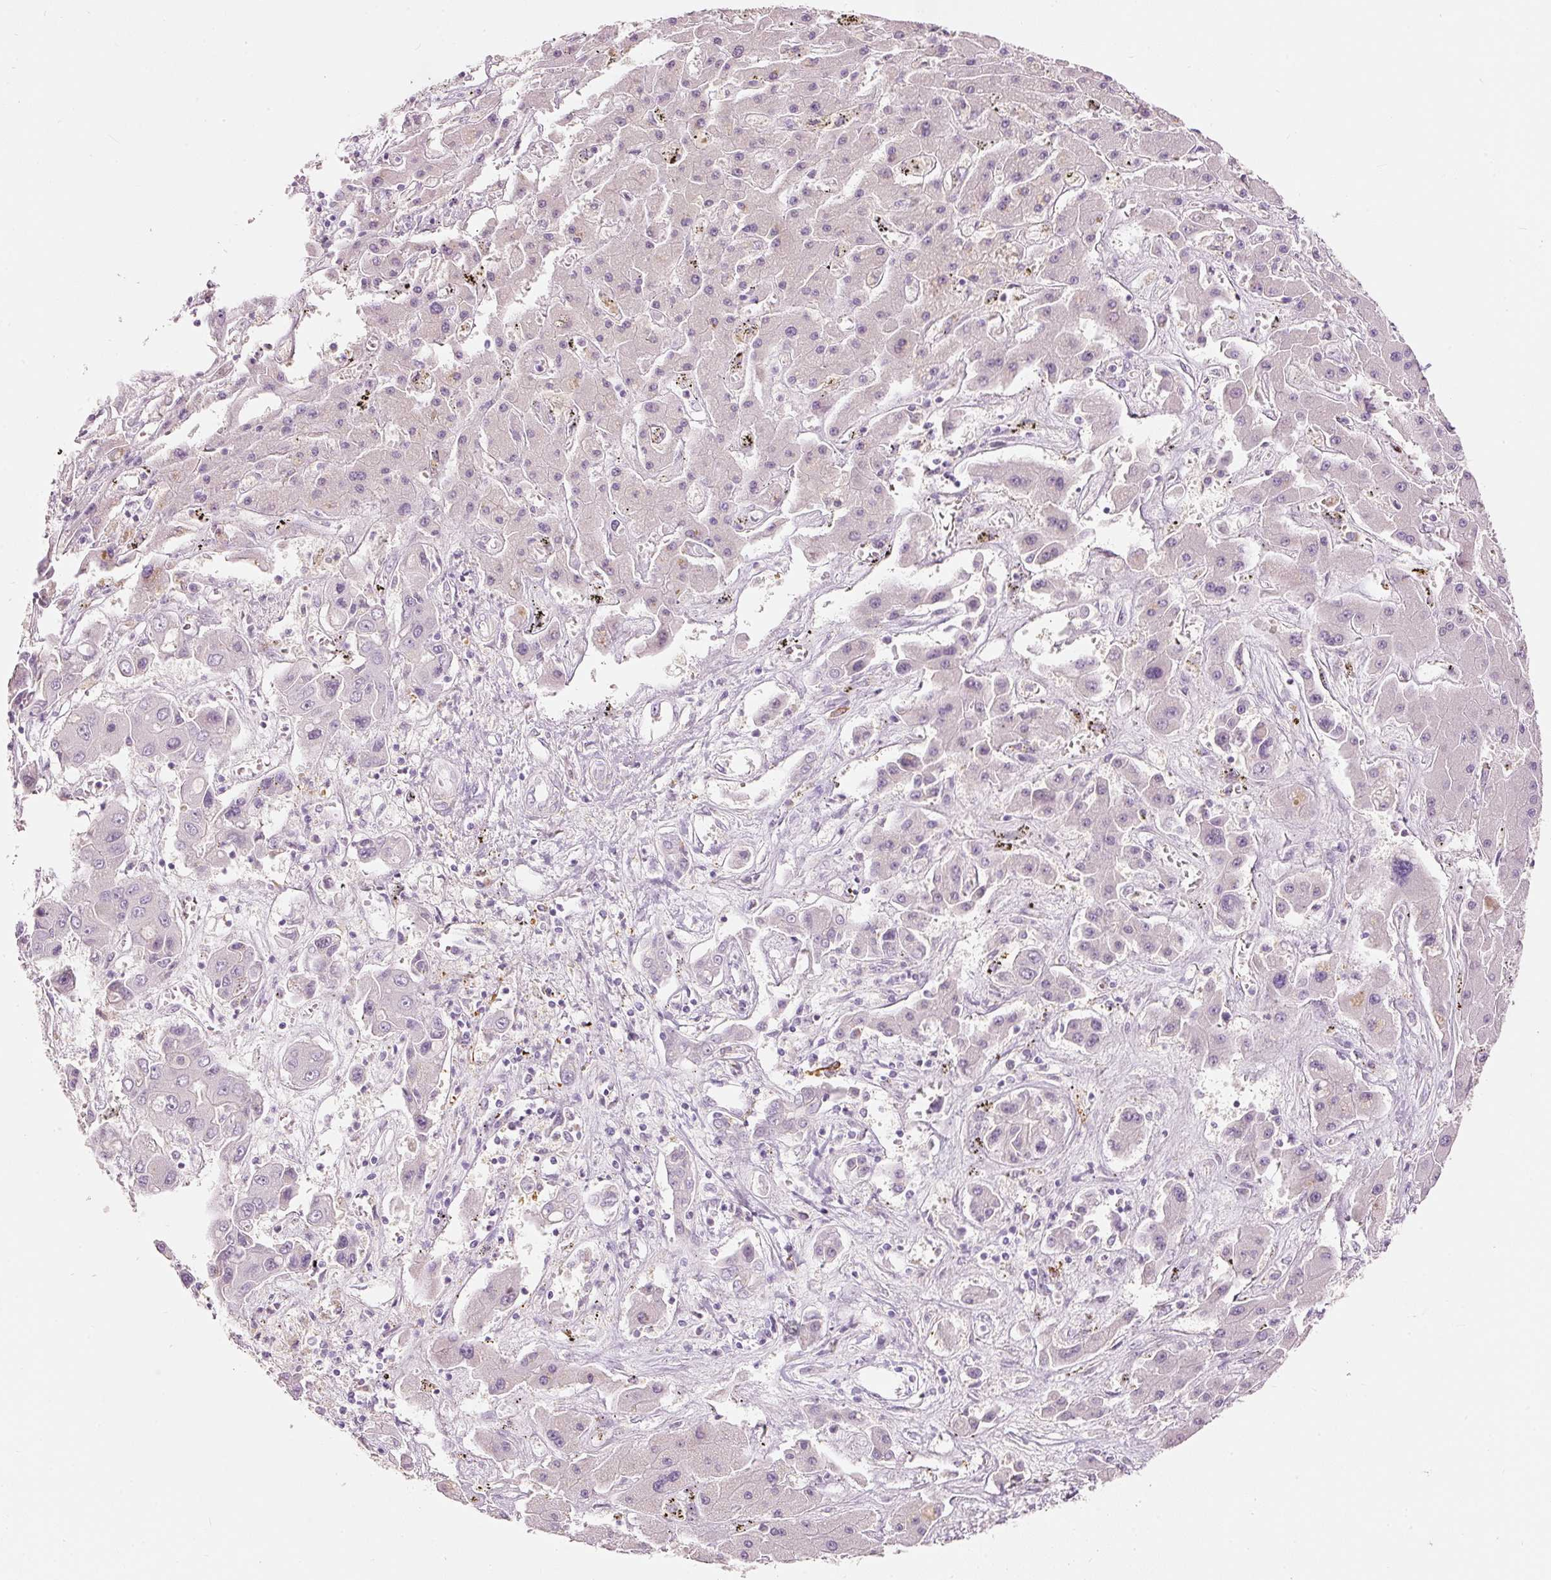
{"staining": {"intensity": "negative", "quantity": "none", "location": "none"}, "tissue": "liver cancer", "cell_type": "Tumor cells", "image_type": "cancer", "snomed": [{"axis": "morphology", "description": "Cholangiocarcinoma"}, {"axis": "topography", "description": "Liver"}], "caption": "Immunohistochemical staining of human liver cancer (cholangiocarcinoma) shows no significant staining in tumor cells.", "gene": "MTHFD2", "patient": {"sex": "male", "age": 67}}